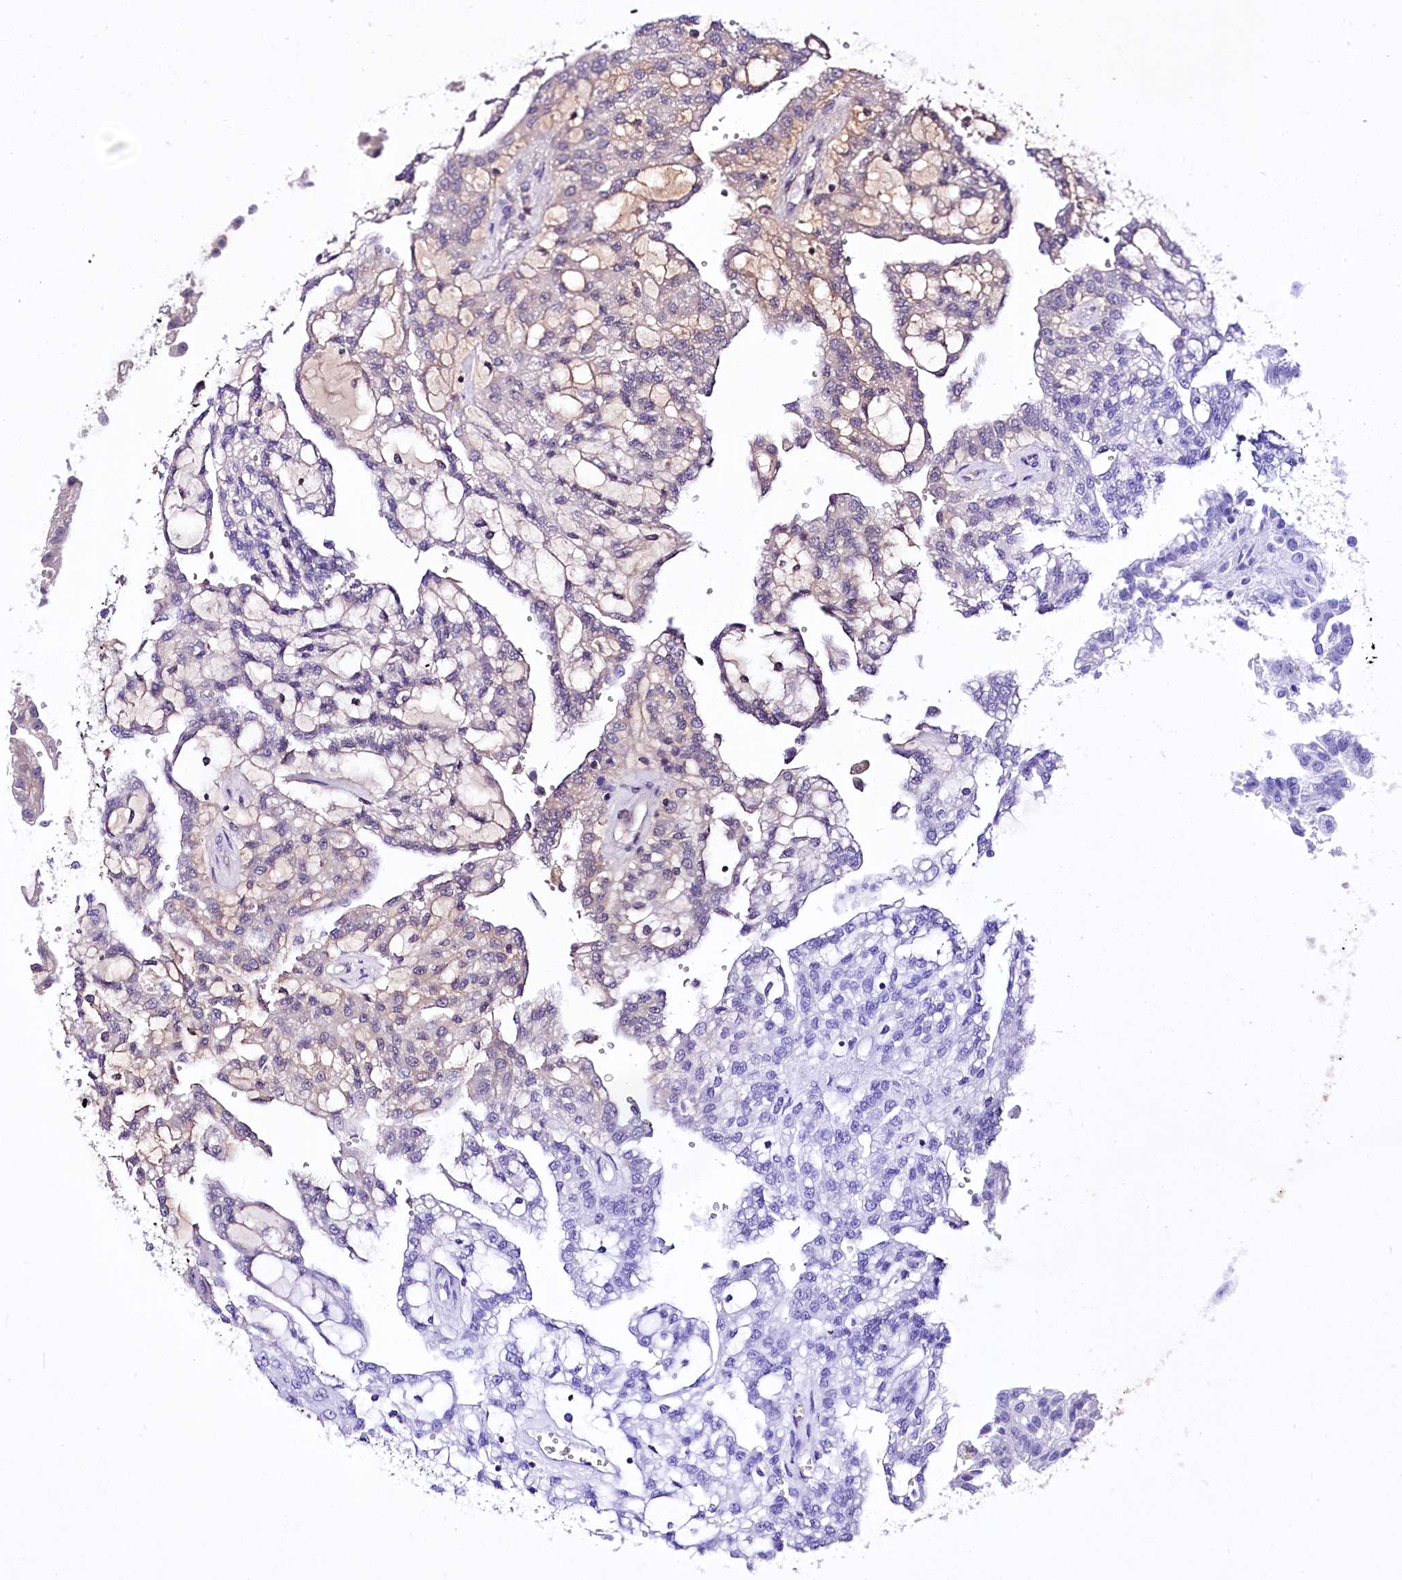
{"staining": {"intensity": "negative", "quantity": "none", "location": "none"}, "tissue": "renal cancer", "cell_type": "Tumor cells", "image_type": "cancer", "snomed": [{"axis": "morphology", "description": "Adenocarcinoma, NOS"}, {"axis": "topography", "description": "Kidney"}], "caption": "This is an IHC micrograph of human renal adenocarcinoma. There is no expression in tumor cells.", "gene": "UBE3A", "patient": {"sex": "male", "age": 63}}